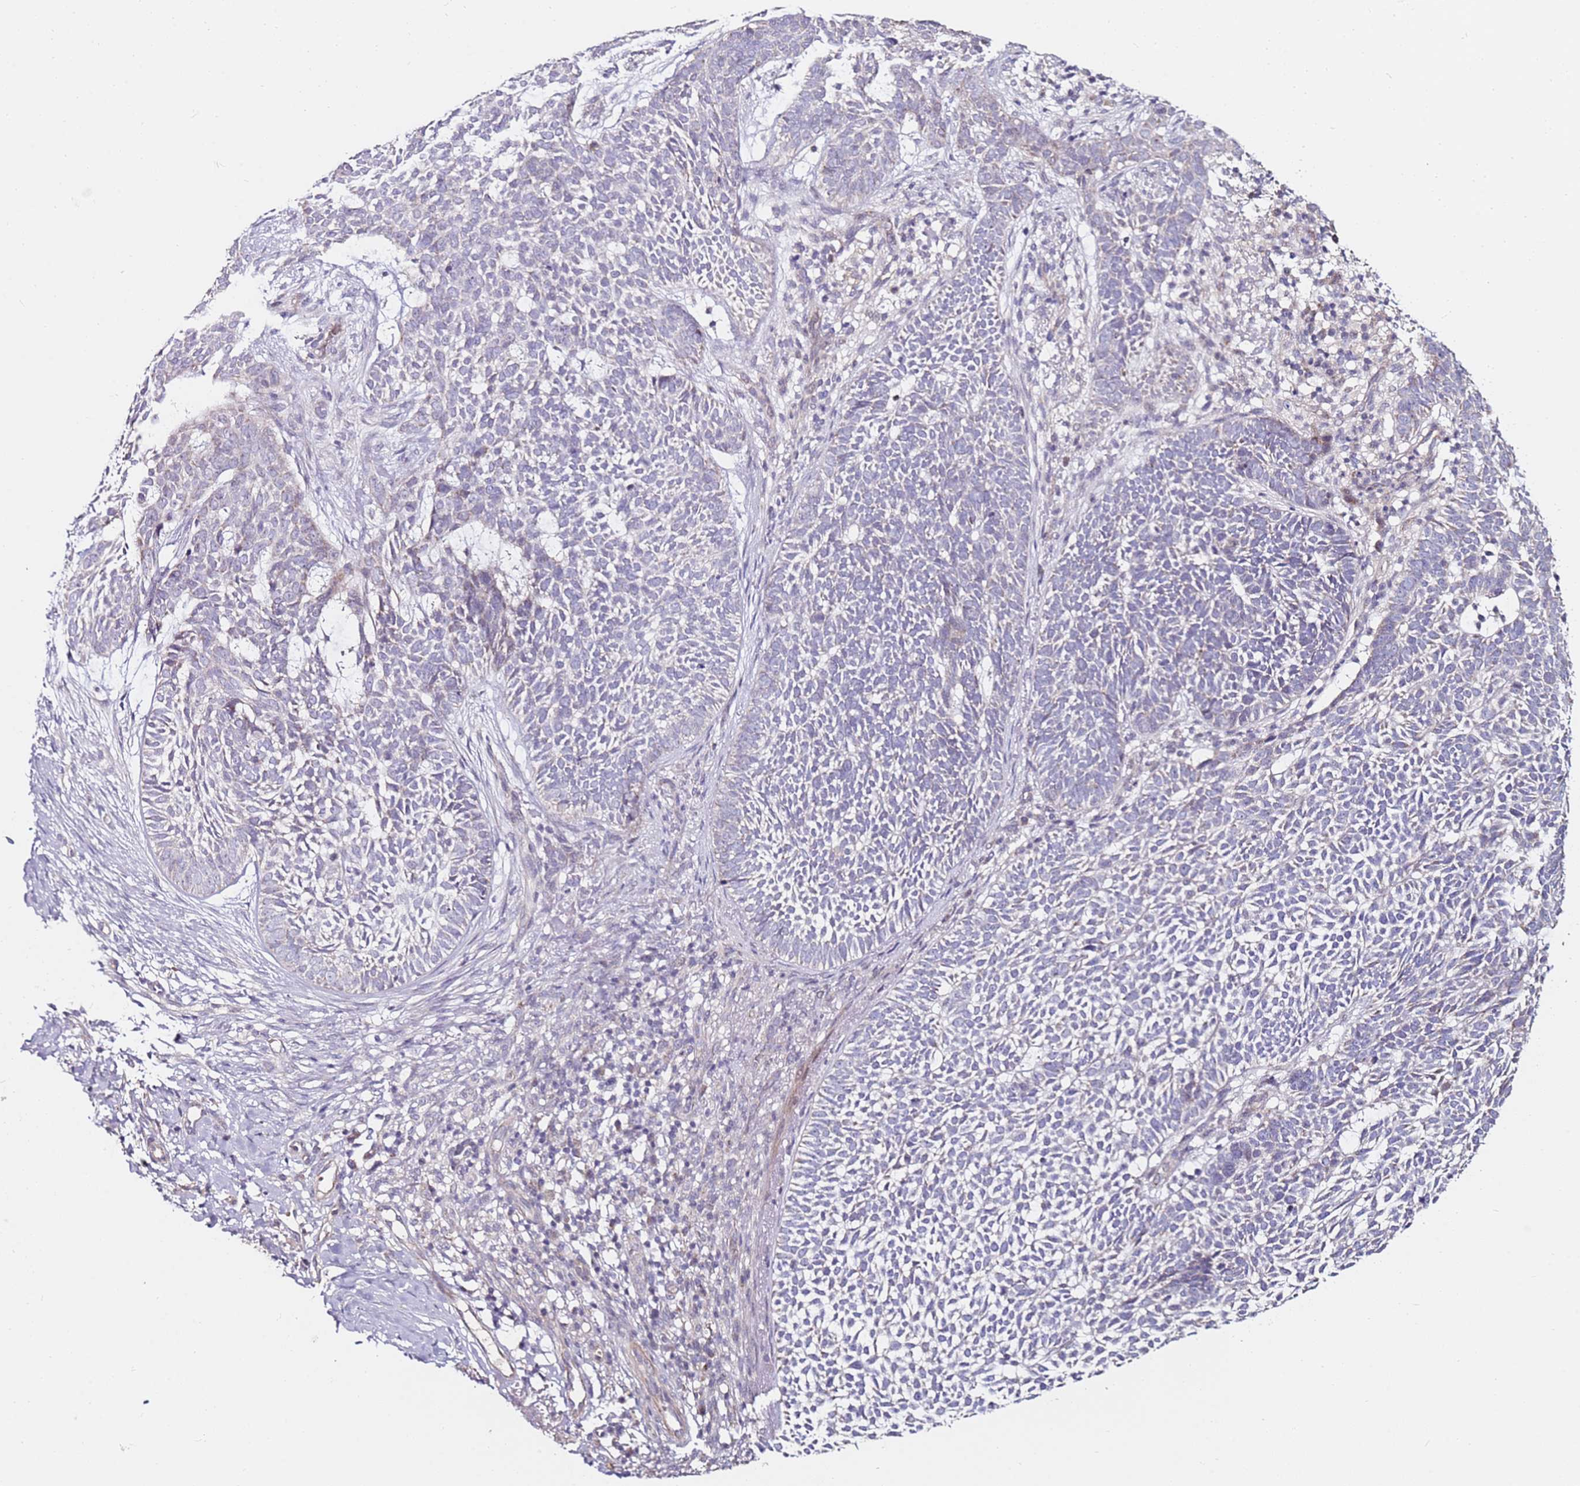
{"staining": {"intensity": "negative", "quantity": "none", "location": "none"}, "tissue": "skin cancer", "cell_type": "Tumor cells", "image_type": "cancer", "snomed": [{"axis": "morphology", "description": "Basal cell carcinoma"}, {"axis": "topography", "description": "Skin"}], "caption": "Immunohistochemistry (IHC) histopathology image of human skin cancer stained for a protein (brown), which demonstrates no expression in tumor cells.", "gene": "RARS2", "patient": {"sex": "female", "age": 78}}